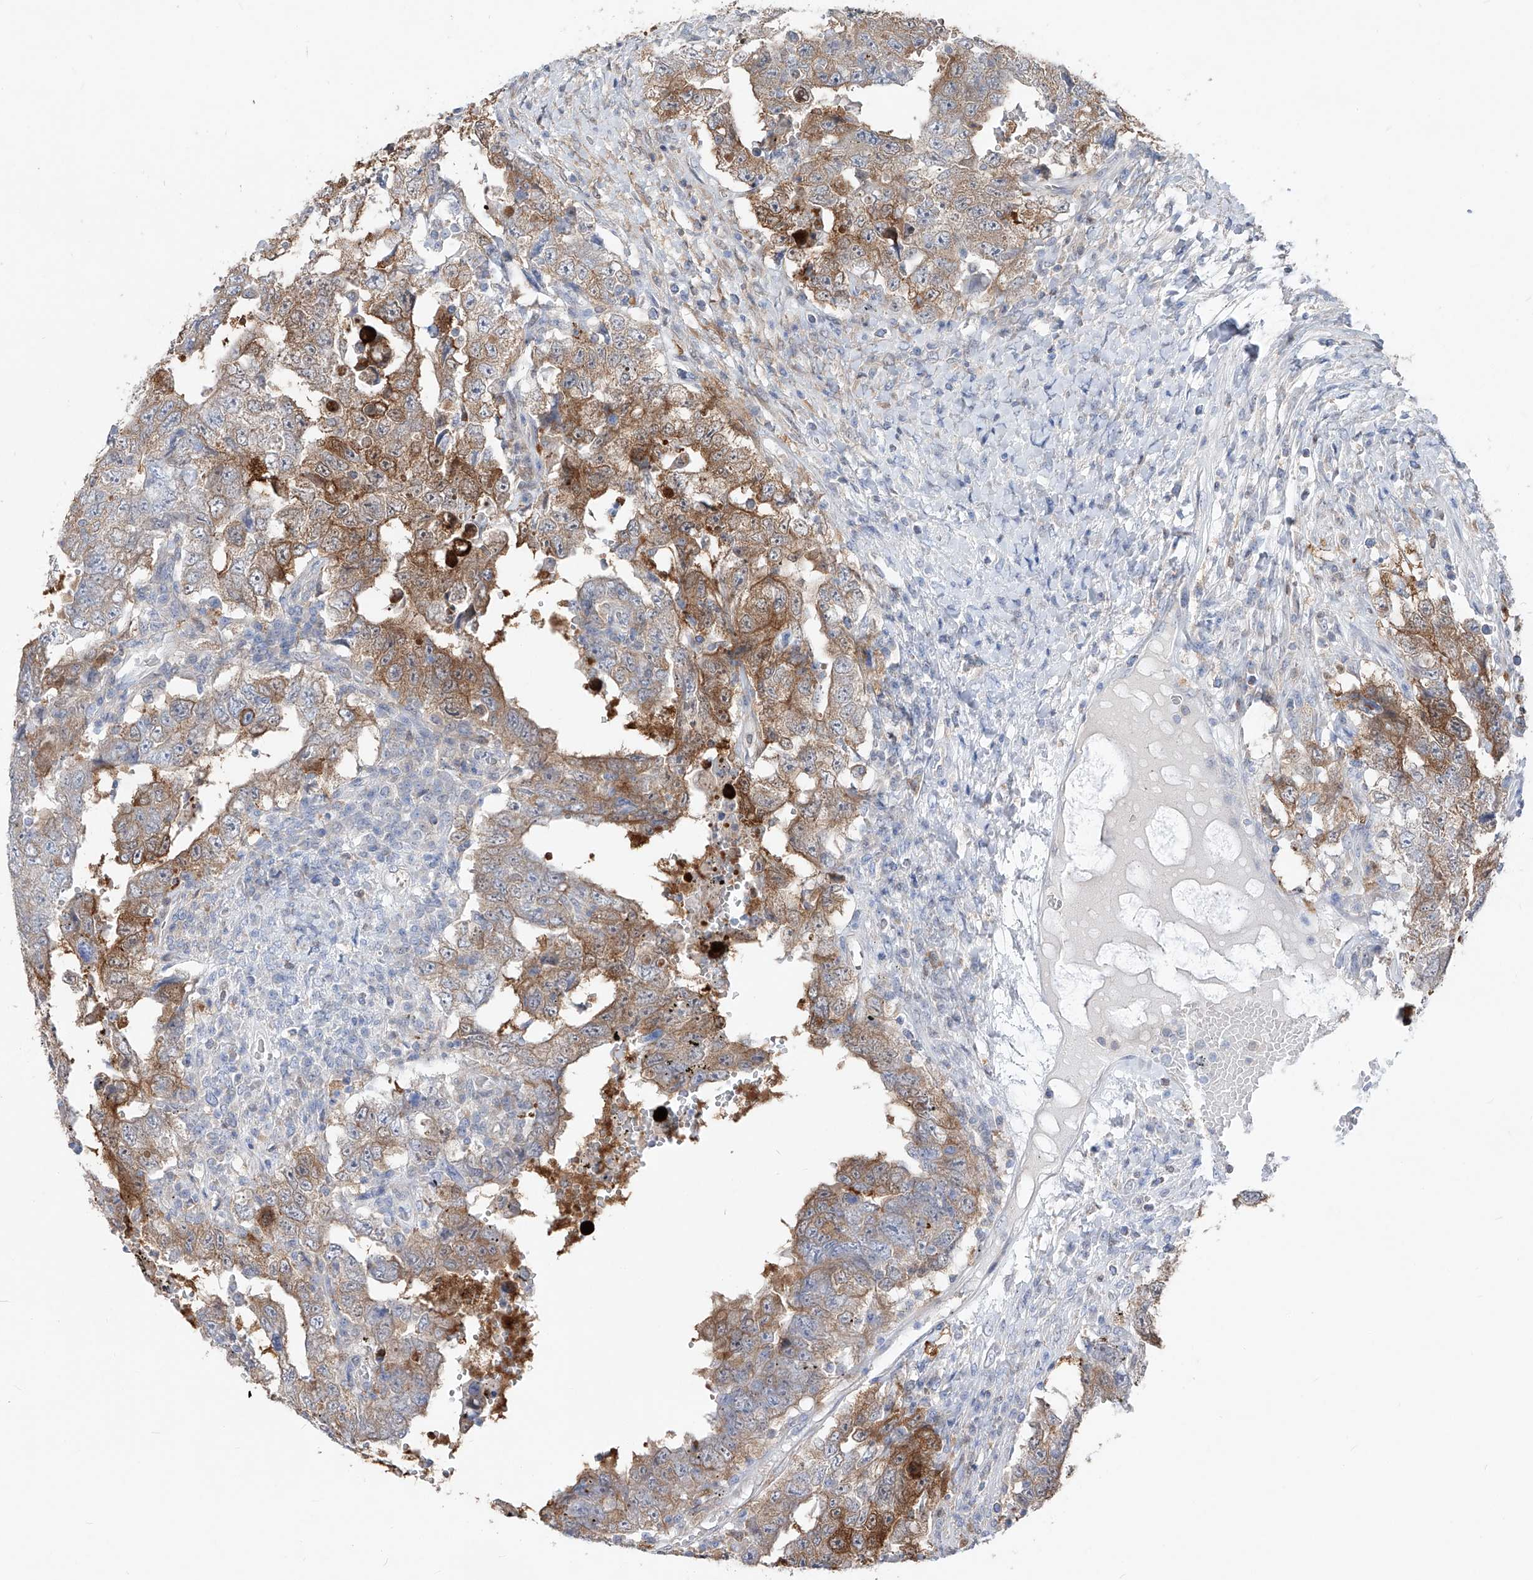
{"staining": {"intensity": "moderate", "quantity": ">75%", "location": "cytoplasmic/membranous"}, "tissue": "testis cancer", "cell_type": "Tumor cells", "image_type": "cancer", "snomed": [{"axis": "morphology", "description": "Carcinoma, Embryonal, NOS"}, {"axis": "topography", "description": "Testis"}], "caption": "Testis cancer (embryonal carcinoma) tissue demonstrates moderate cytoplasmic/membranous expression in approximately >75% of tumor cells (Brightfield microscopy of DAB IHC at high magnification).", "gene": "UFL1", "patient": {"sex": "male", "age": 26}}